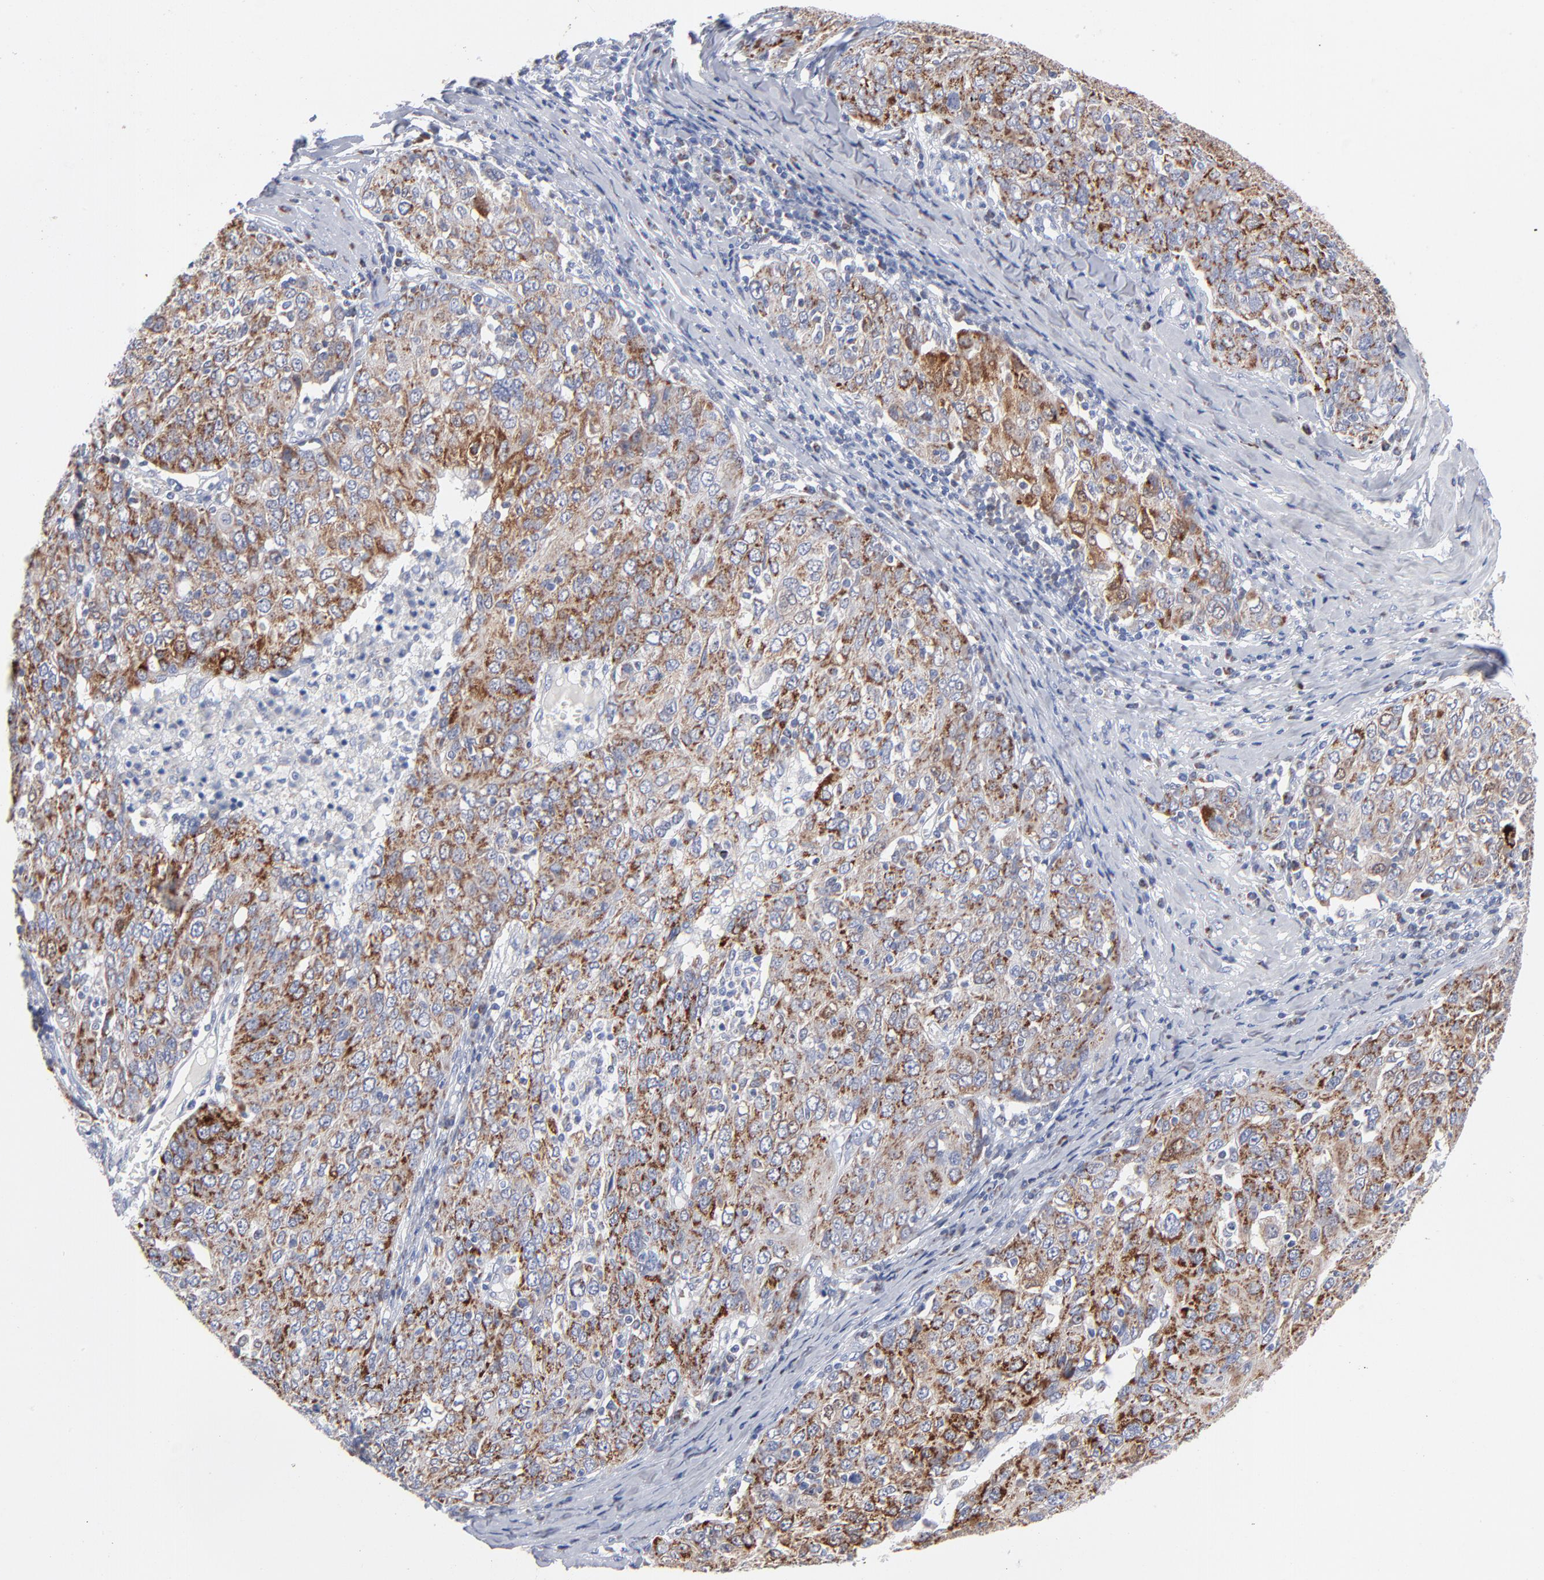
{"staining": {"intensity": "moderate", "quantity": ">75%", "location": "cytoplasmic/membranous"}, "tissue": "ovarian cancer", "cell_type": "Tumor cells", "image_type": "cancer", "snomed": [{"axis": "morphology", "description": "Carcinoma, endometroid"}, {"axis": "topography", "description": "Ovary"}], "caption": "DAB immunohistochemical staining of human endometroid carcinoma (ovarian) displays moderate cytoplasmic/membranous protein positivity in approximately >75% of tumor cells.", "gene": "CHCHD10", "patient": {"sex": "female", "age": 50}}